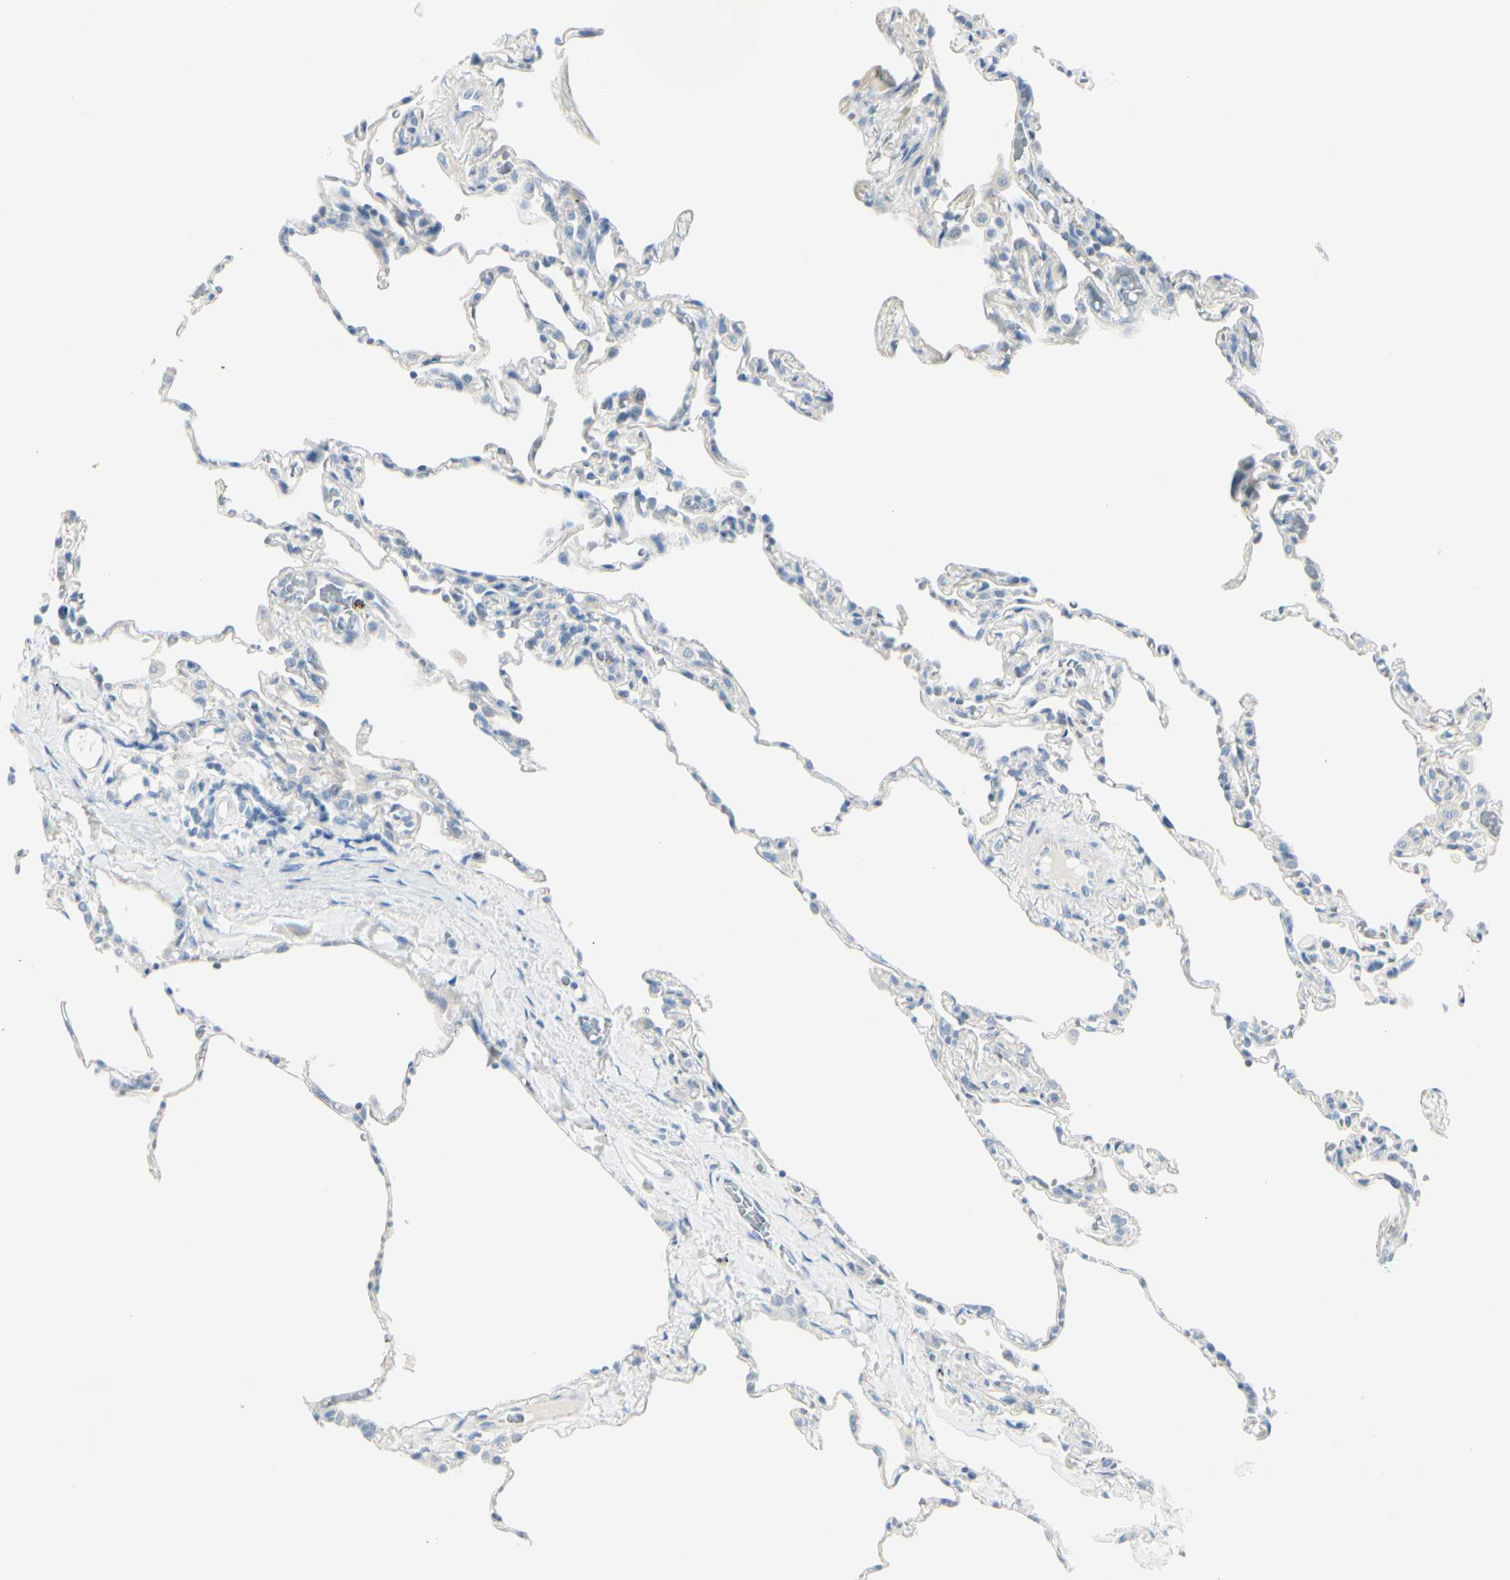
{"staining": {"intensity": "negative", "quantity": "none", "location": "none"}, "tissue": "lung", "cell_type": "Alveolar cells", "image_type": "normal", "snomed": [{"axis": "morphology", "description": "Normal tissue, NOS"}, {"axis": "topography", "description": "Lung"}], "caption": "Image shows no significant protein expression in alveolar cells of normal lung.", "gene": "CDHR5", "patient": {"sex": "male", "age": 59}}